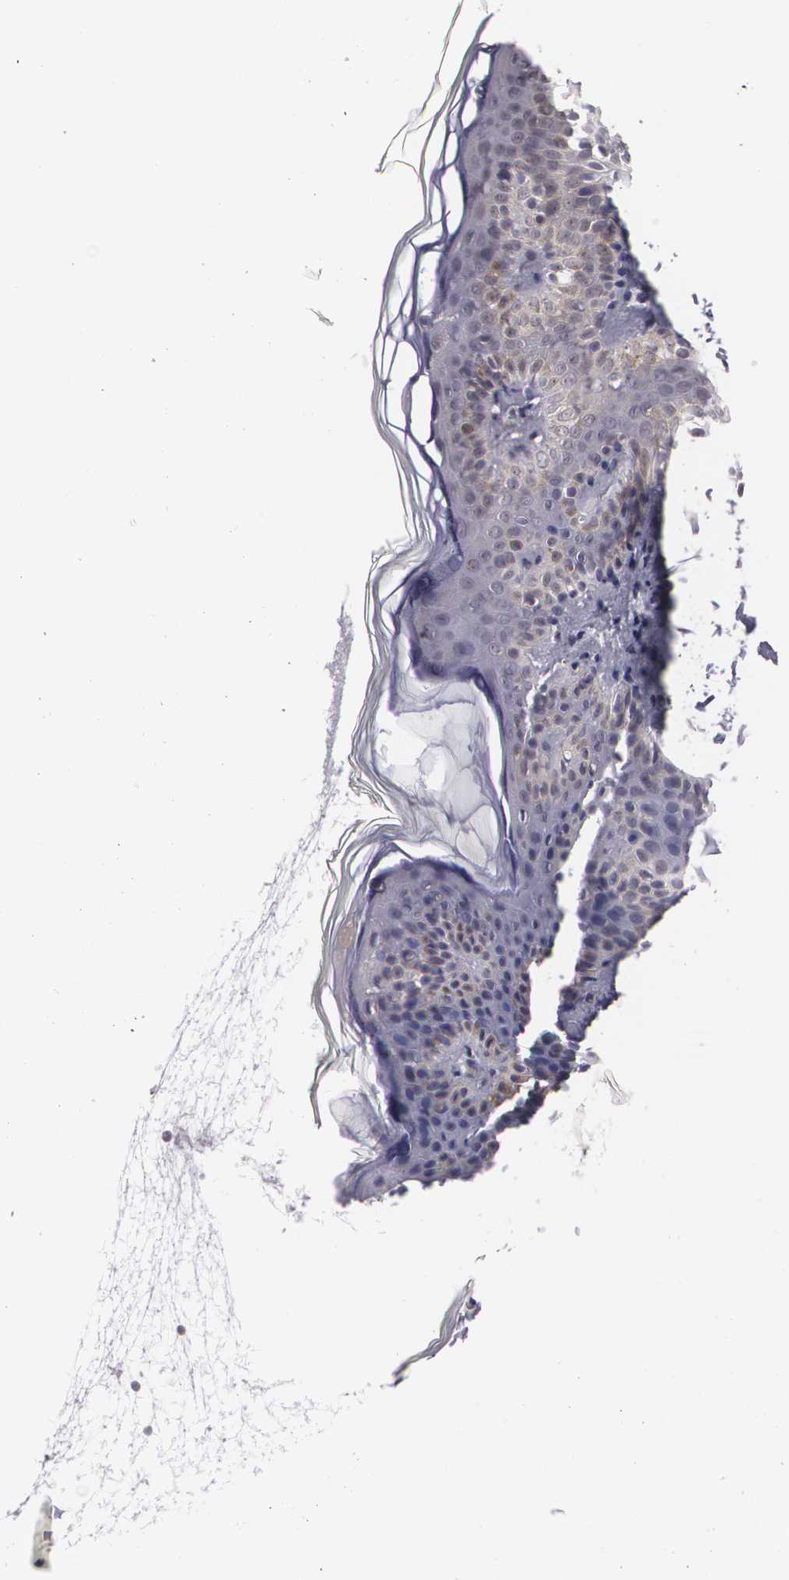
{"staining": {"intensity": "negative", "quantity": "none", "location": "none"}, "tissue": "skin", "cell_type": "Fibroblasts", "image_type": "normal", "snomed": [{"axis": "morphology", "description": "Normal tissue, NOS"}, {"axis": "topography", "description": "Skin"}], "caption": "The histopathology image displays no staining of fibroblasts in benign skin.", "gene": "BCL10", "patient": {"sex": "female", "age": 4}}